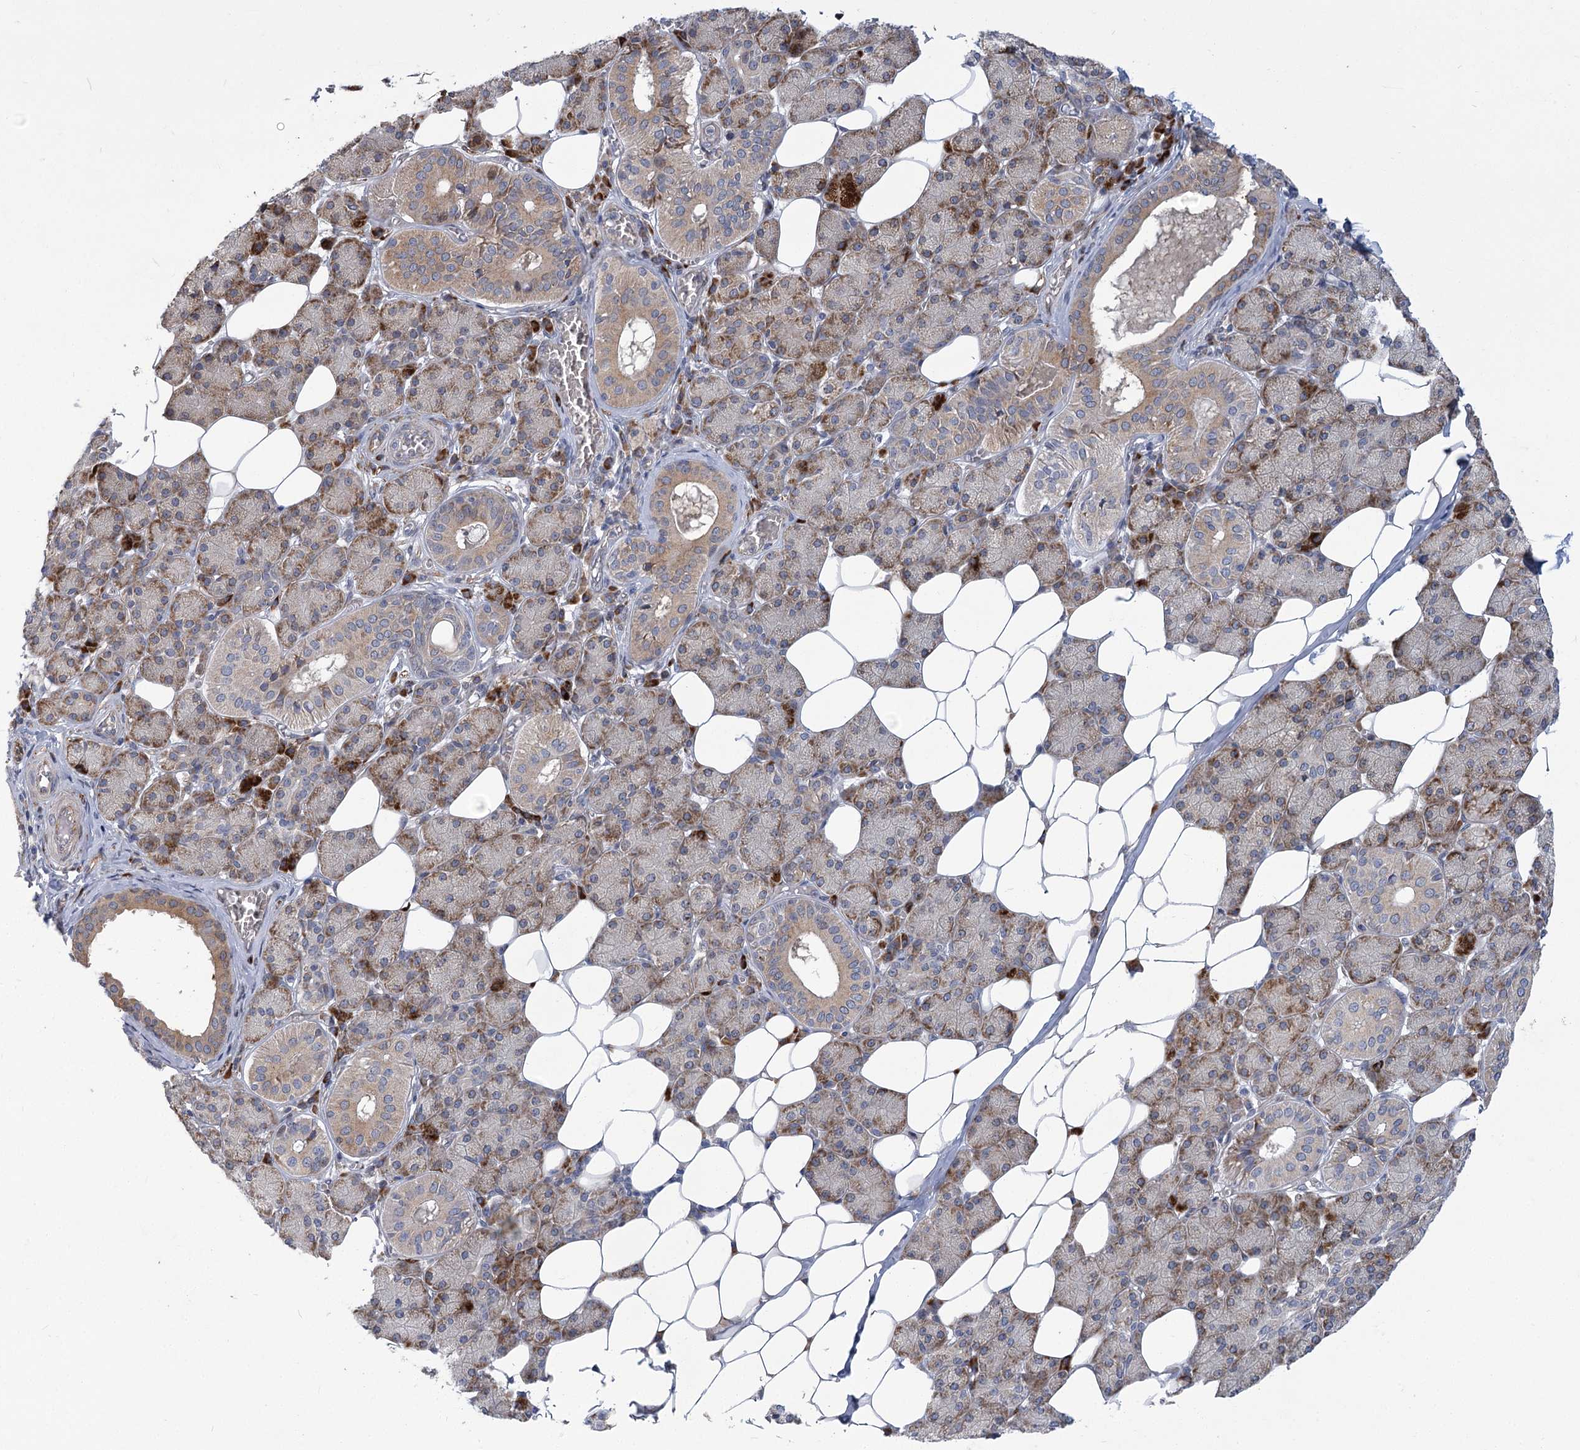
{"staining": {"intensity": "moderate", "quantity": ">75%", "location": "cytoplasmic/membranous"}, "tissue": "salivary gland", "cell_type": "Glandular cells", "image_type": "normal", "snomed": [{"axis": "morphology", "description": "Normal tissue, NOS"}, {"axis": "topography", "description": "Salivary gland"}], "caption": "Immunohistochemistry staining of normal salivary gland, which exhibits medium levels of moderate cytoplasmic/membranous staining in approximately >75% of glandular cells indicating moderate cytoplasmic/membranous protein staining. The staining was performed using DAB (brown) for protein detection and nuclei were counterstained in hematoxylin (blue).", "gene": "GCNT4", "patient": {"sex": "female", "age": 33}}